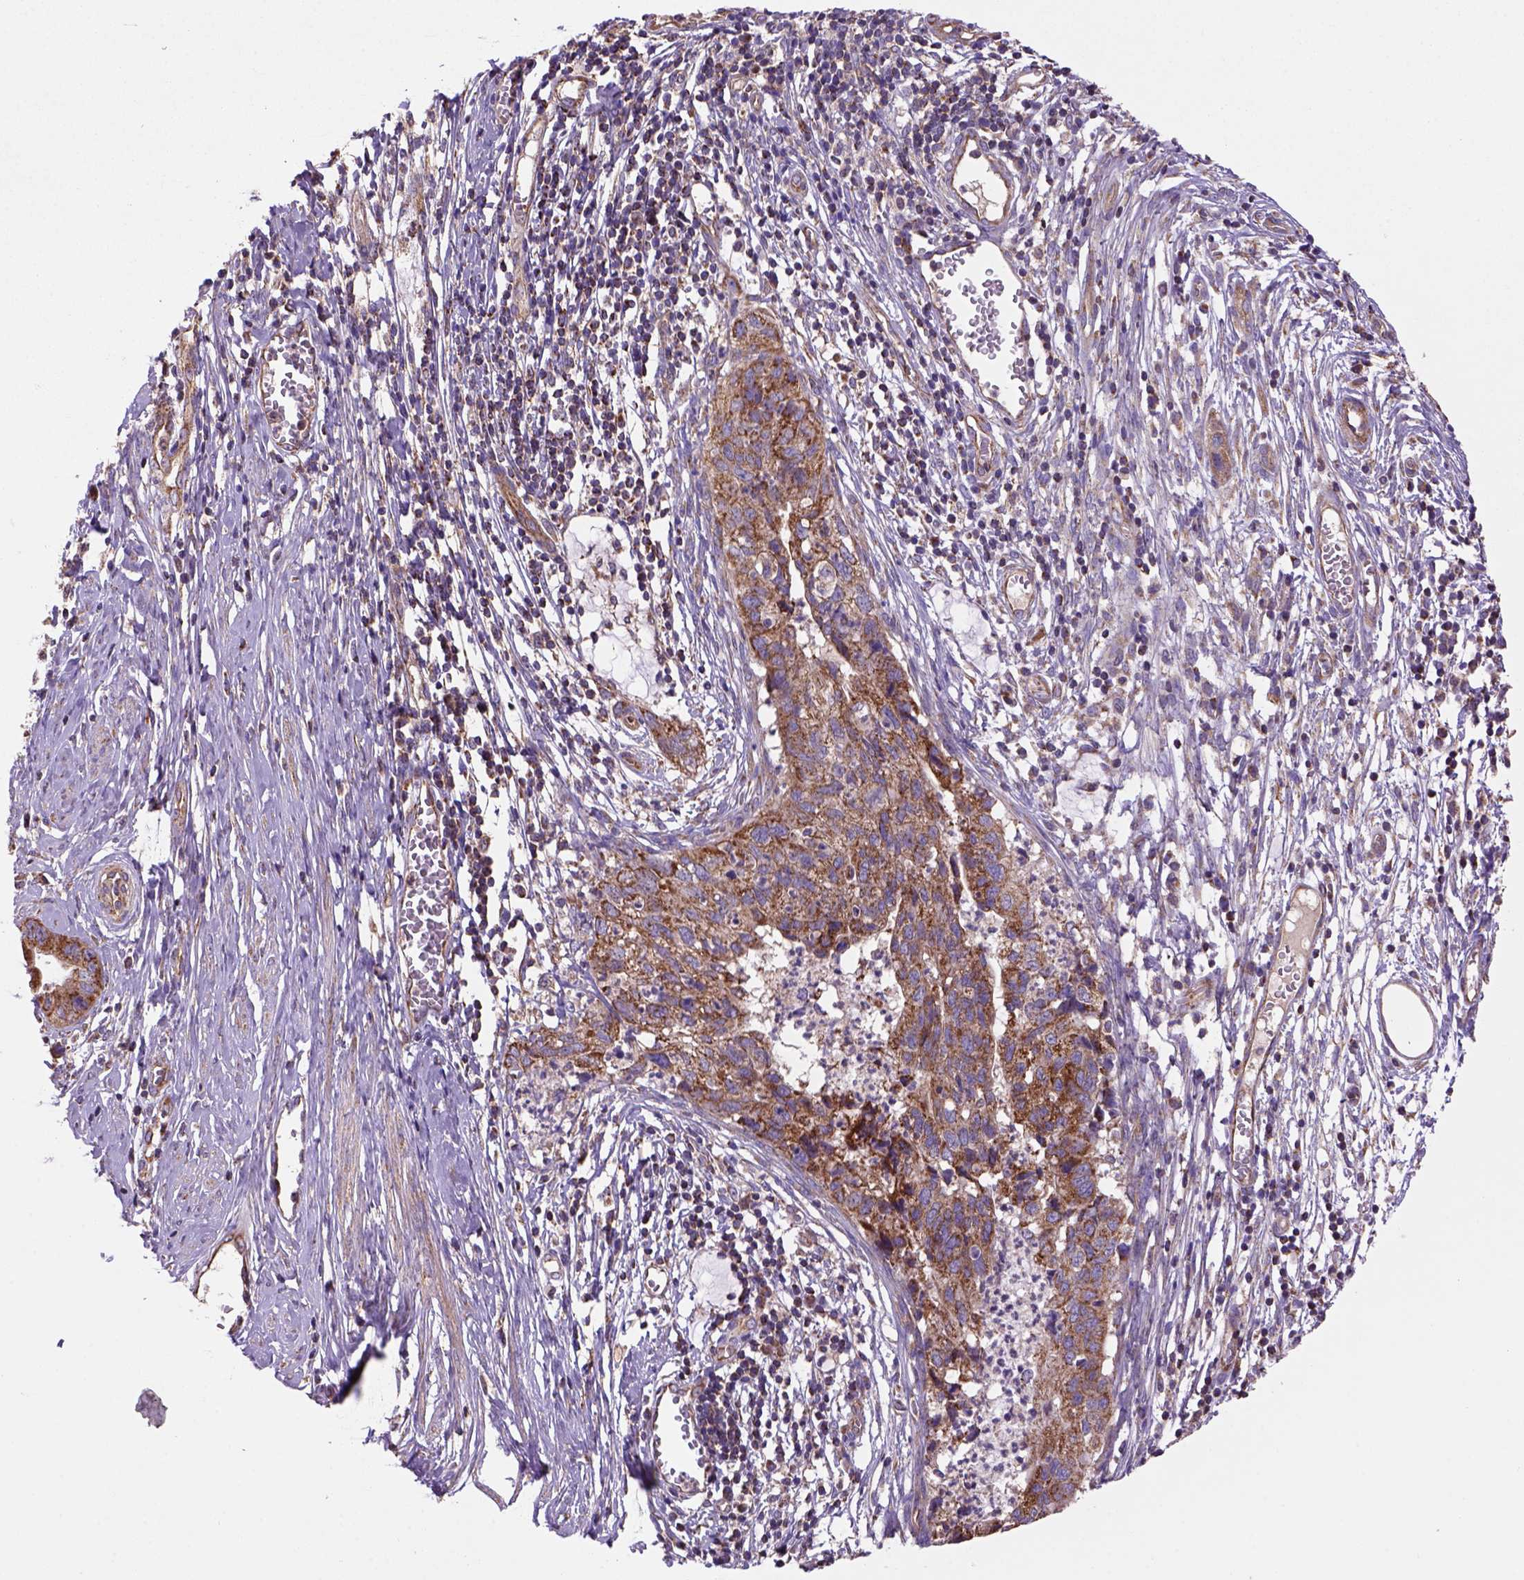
{"staining": {"intensity": "moderate", "quantity": "25%-75%", "location": "cytoplasmic/membranous"}, "tissue": "cervical cancer", "cell_type": "Tumor cells", "image_type": "cancer", "snomed": [{"axis": "morphology", "description": "Adenocarcinoma, NOS"}, {"axis": "topography", "description": "Cervix"}], "caption": "About 25%-75% of tumor cells in human cervical cancer exhibit moderate cytoplasmic/membranous protein positivity as visualized by brown immunohistochemical staining.", "gene": "WARS2", "patient": {"sex": "female", "age": 44}}